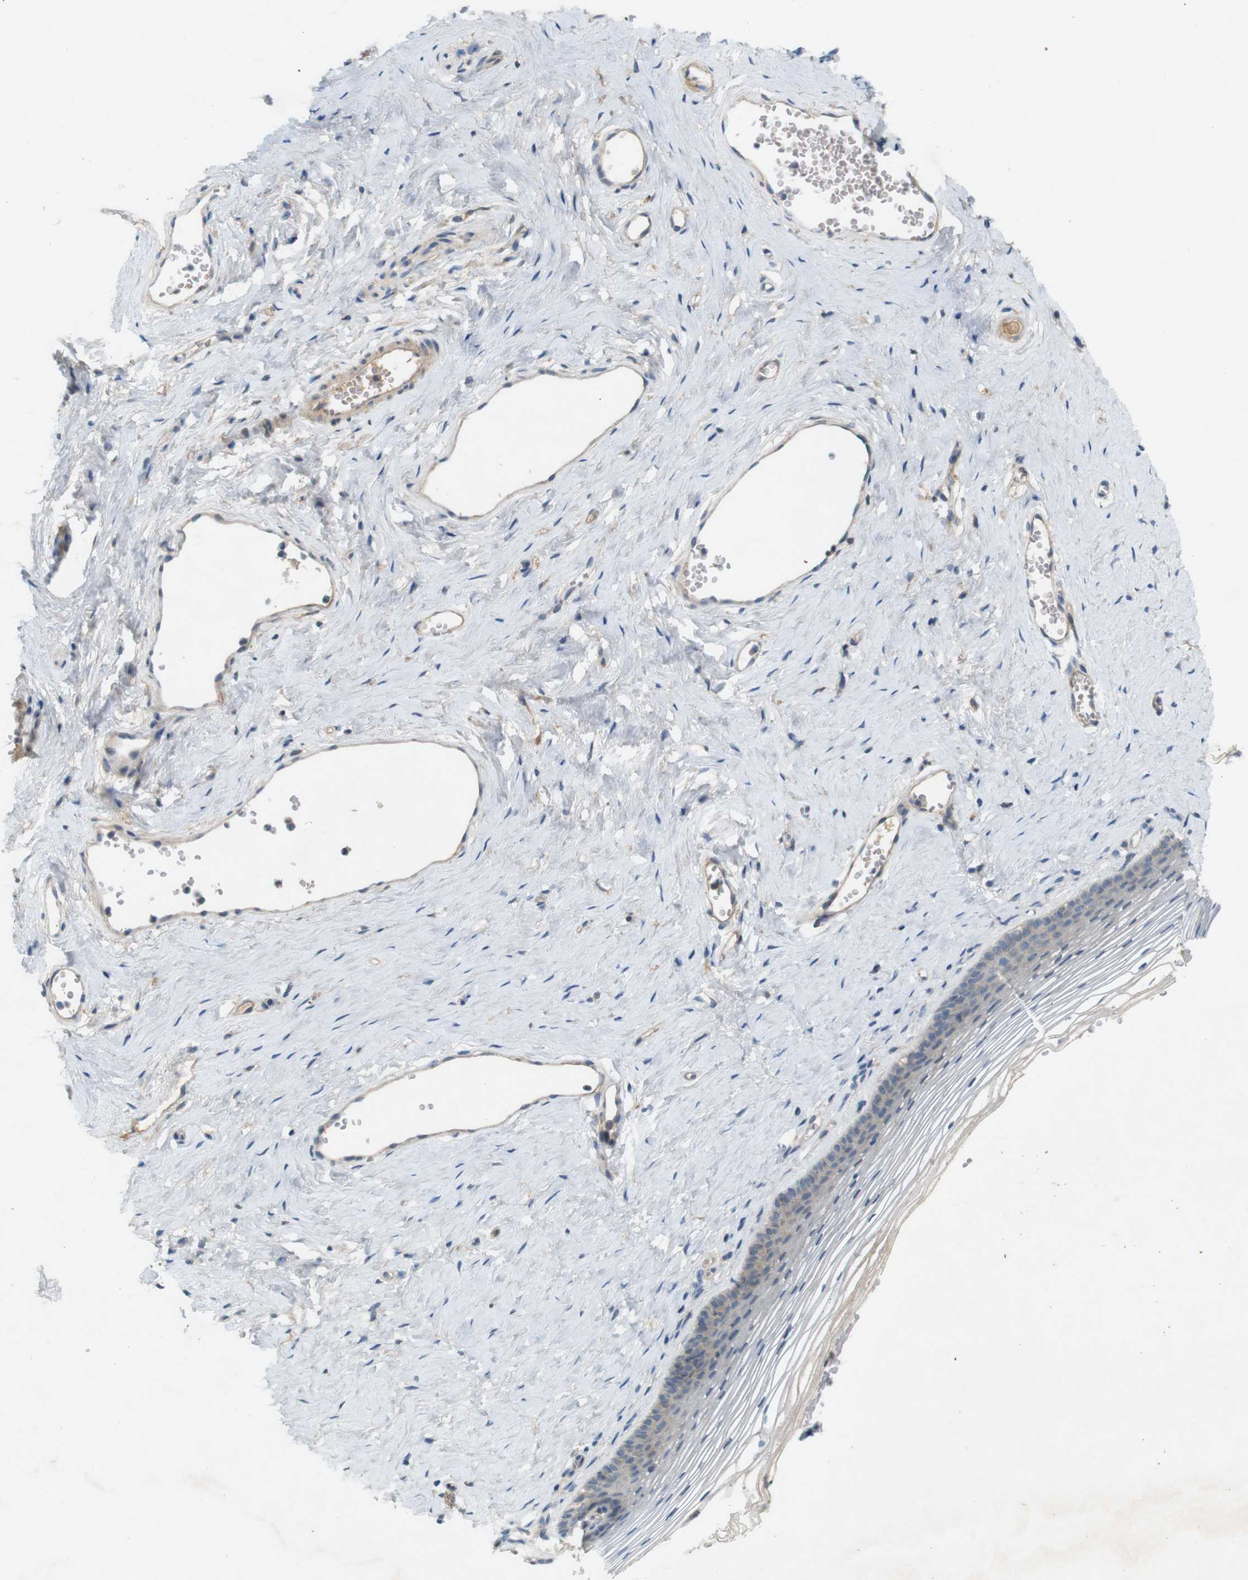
{"staining": {"intensity": "negative", "quantity": "none", "location": "none"}, "tissue": "vagina", "cell_type": "Squamous epithelial cells", "image_type": "normal", "snomed": [{"axis": "morphology", "description": "Normal tissue, NOS"}, {"axis": "topography", "description": "Vagina"}], "caption": "Immunohistochemistry (IHC) histopathology image of unremarkable vagina: human vagina stained with DAB shows no significant protein staining in squamous epithelial cells.", "gene": "PVR", "patient": {"sex": "female", "age": 32}}